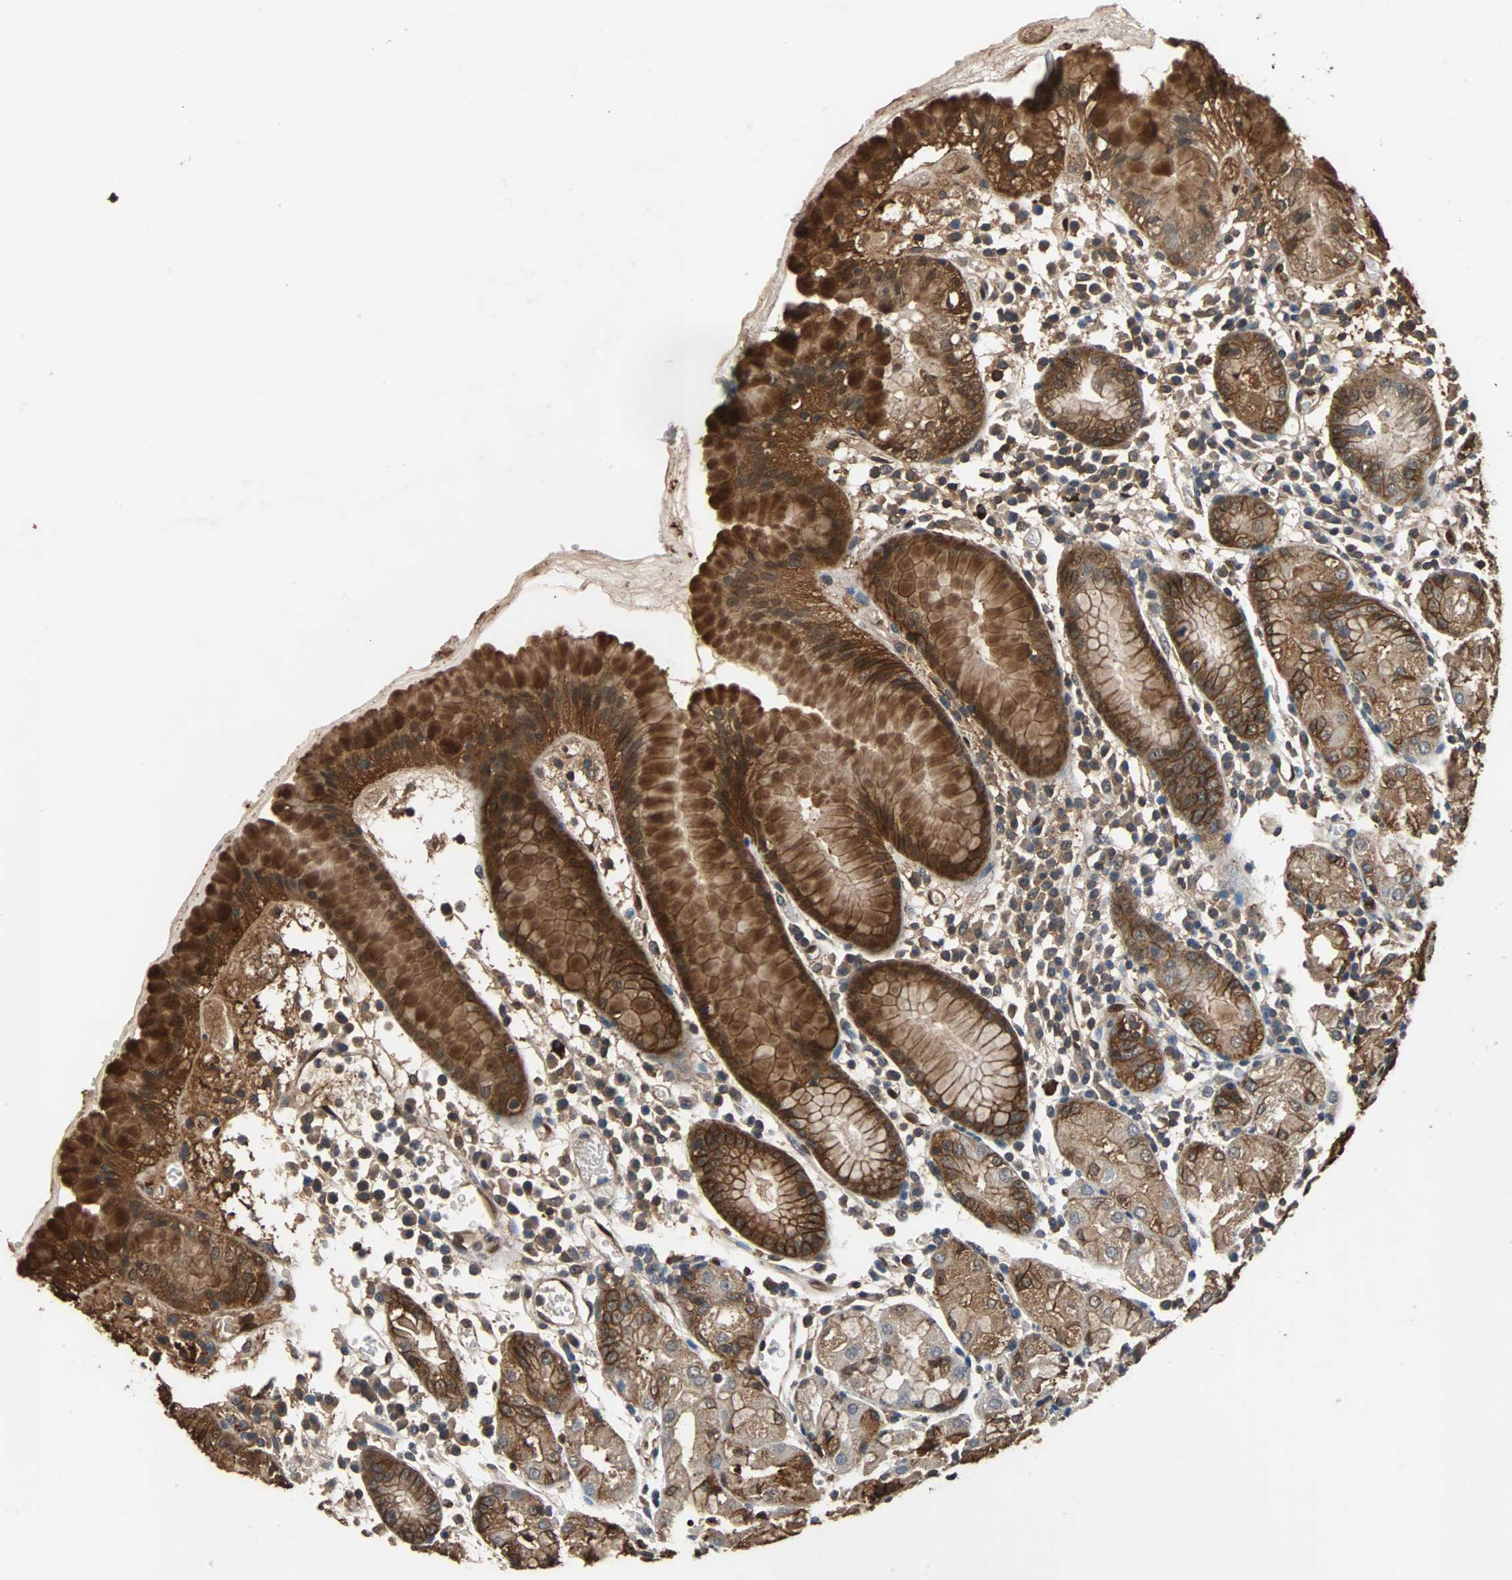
{"staining": {"intensity": "strong", "quantity": ">75%", "location": "cytoplasmic/membranous"}, "tissue": "stomach", "cell_type": "Glandular cells", "image_type": "normal", "snomed": [{"axis": "morphology", "description": "Normal tissue, NOS"}, {"axis": "topography", "description": "Stomach"}, {"axis": "topography", "description": "Stomach, lower"}], "caption": "DAB immunohistochemical staining of normal stomach exhibits strong cytoplasmic/membranous protein expression in approximately >75% of glandular cells. (DAB (3,3'-diaminobenzidine) IHC with brightfield microscopy, high magnification).", "gene": "NDRG1", "patient": {"sex": "female", "age": 75}}